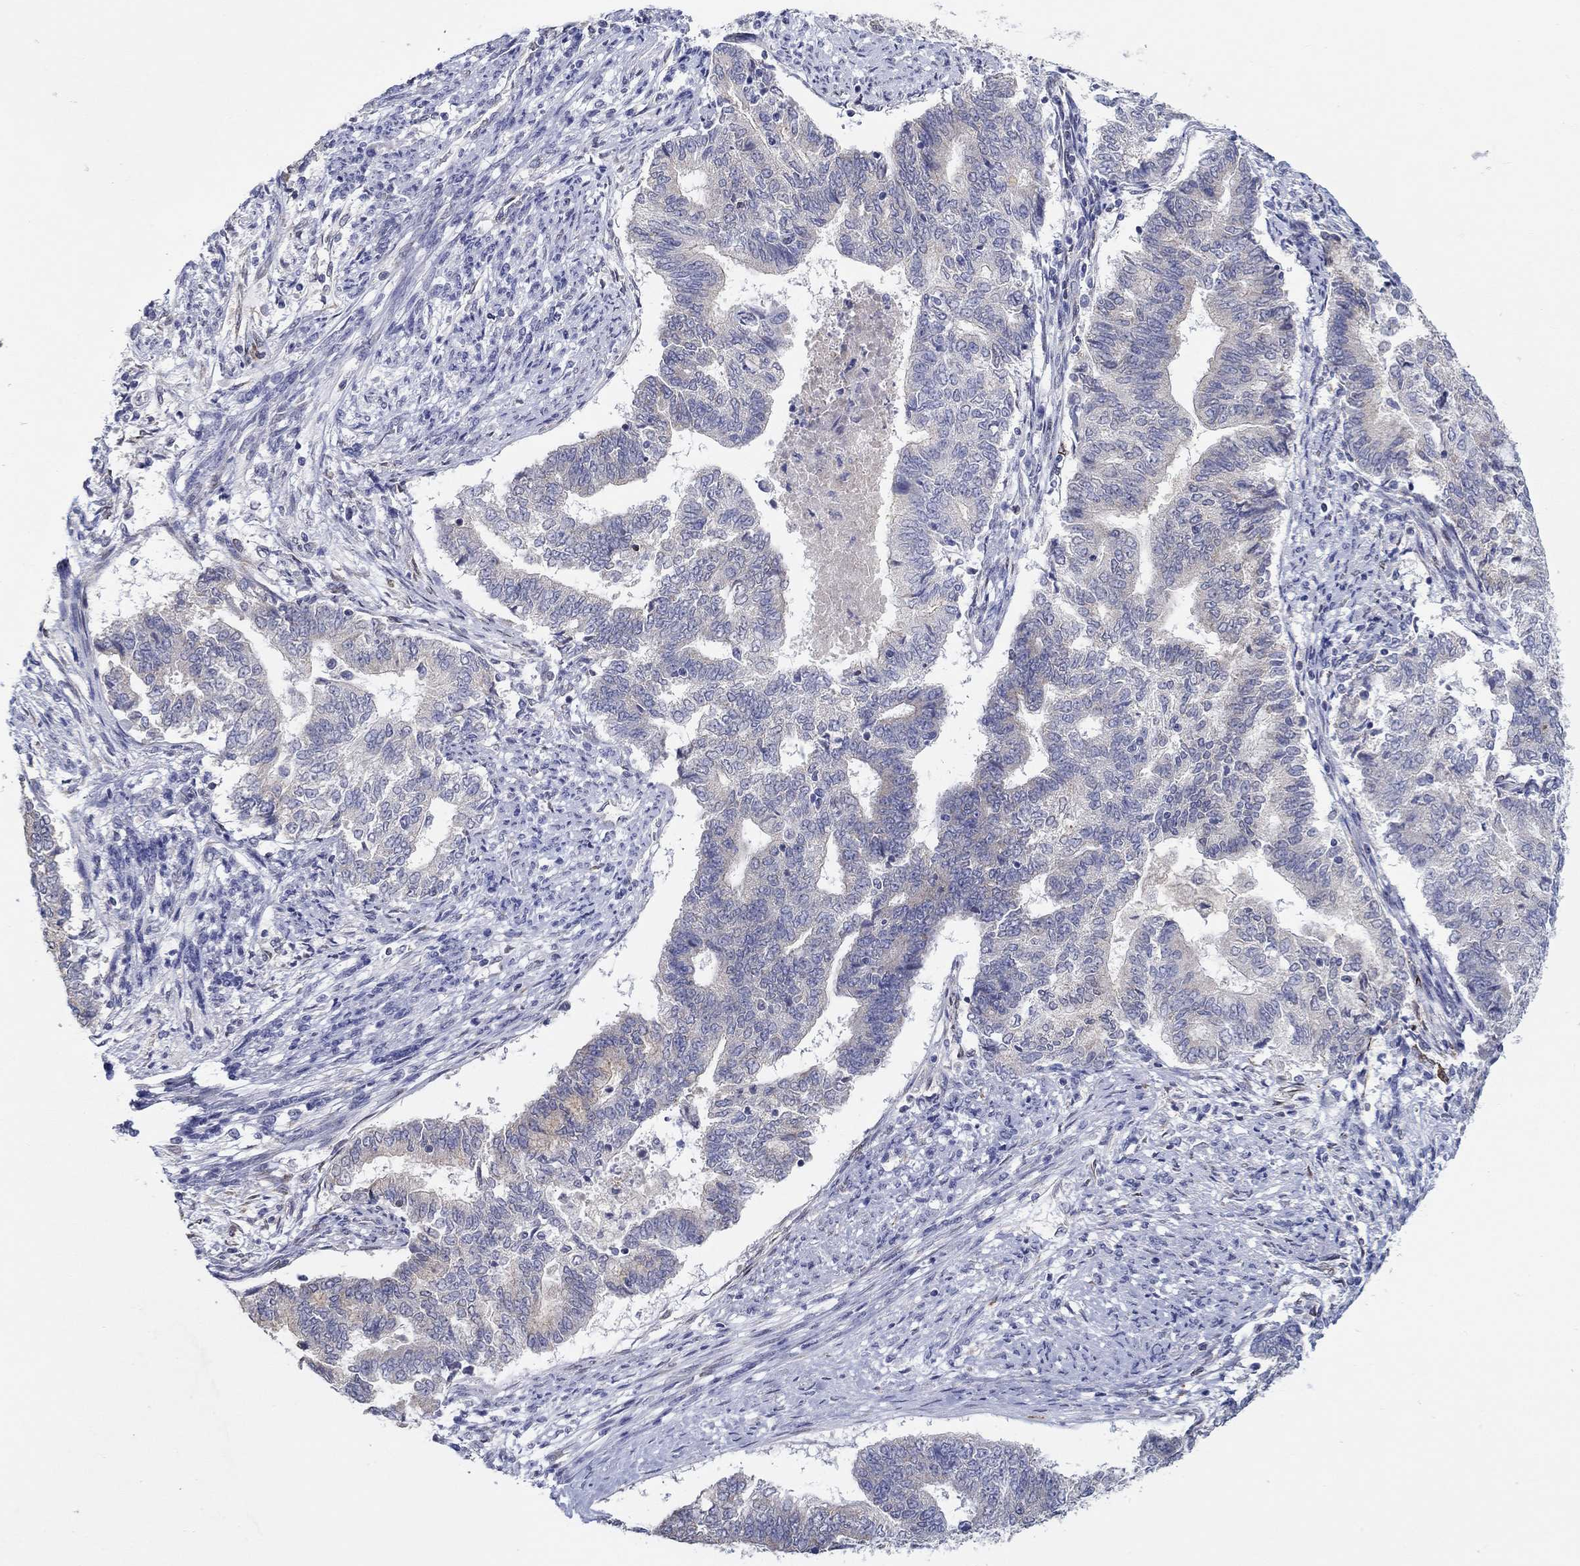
{"staining": {"intensity": "negative", "quantity": "none", "location": "none"}, "tissue": "endometrial cancer", "cell_type": "Tumor cells", "image_type": "cancer", "snomed": [{"axis": "morphology", "description": "Adenocarcinoma, NOS"}, {"axis": "topography", "description": "Endometrium"}], "caption": "IHC of human endometrial adenocarcinoma shows no positivity in tumor cells.", "gene": "ERMP1", "patient": {"sex": "female", "age": 65}}